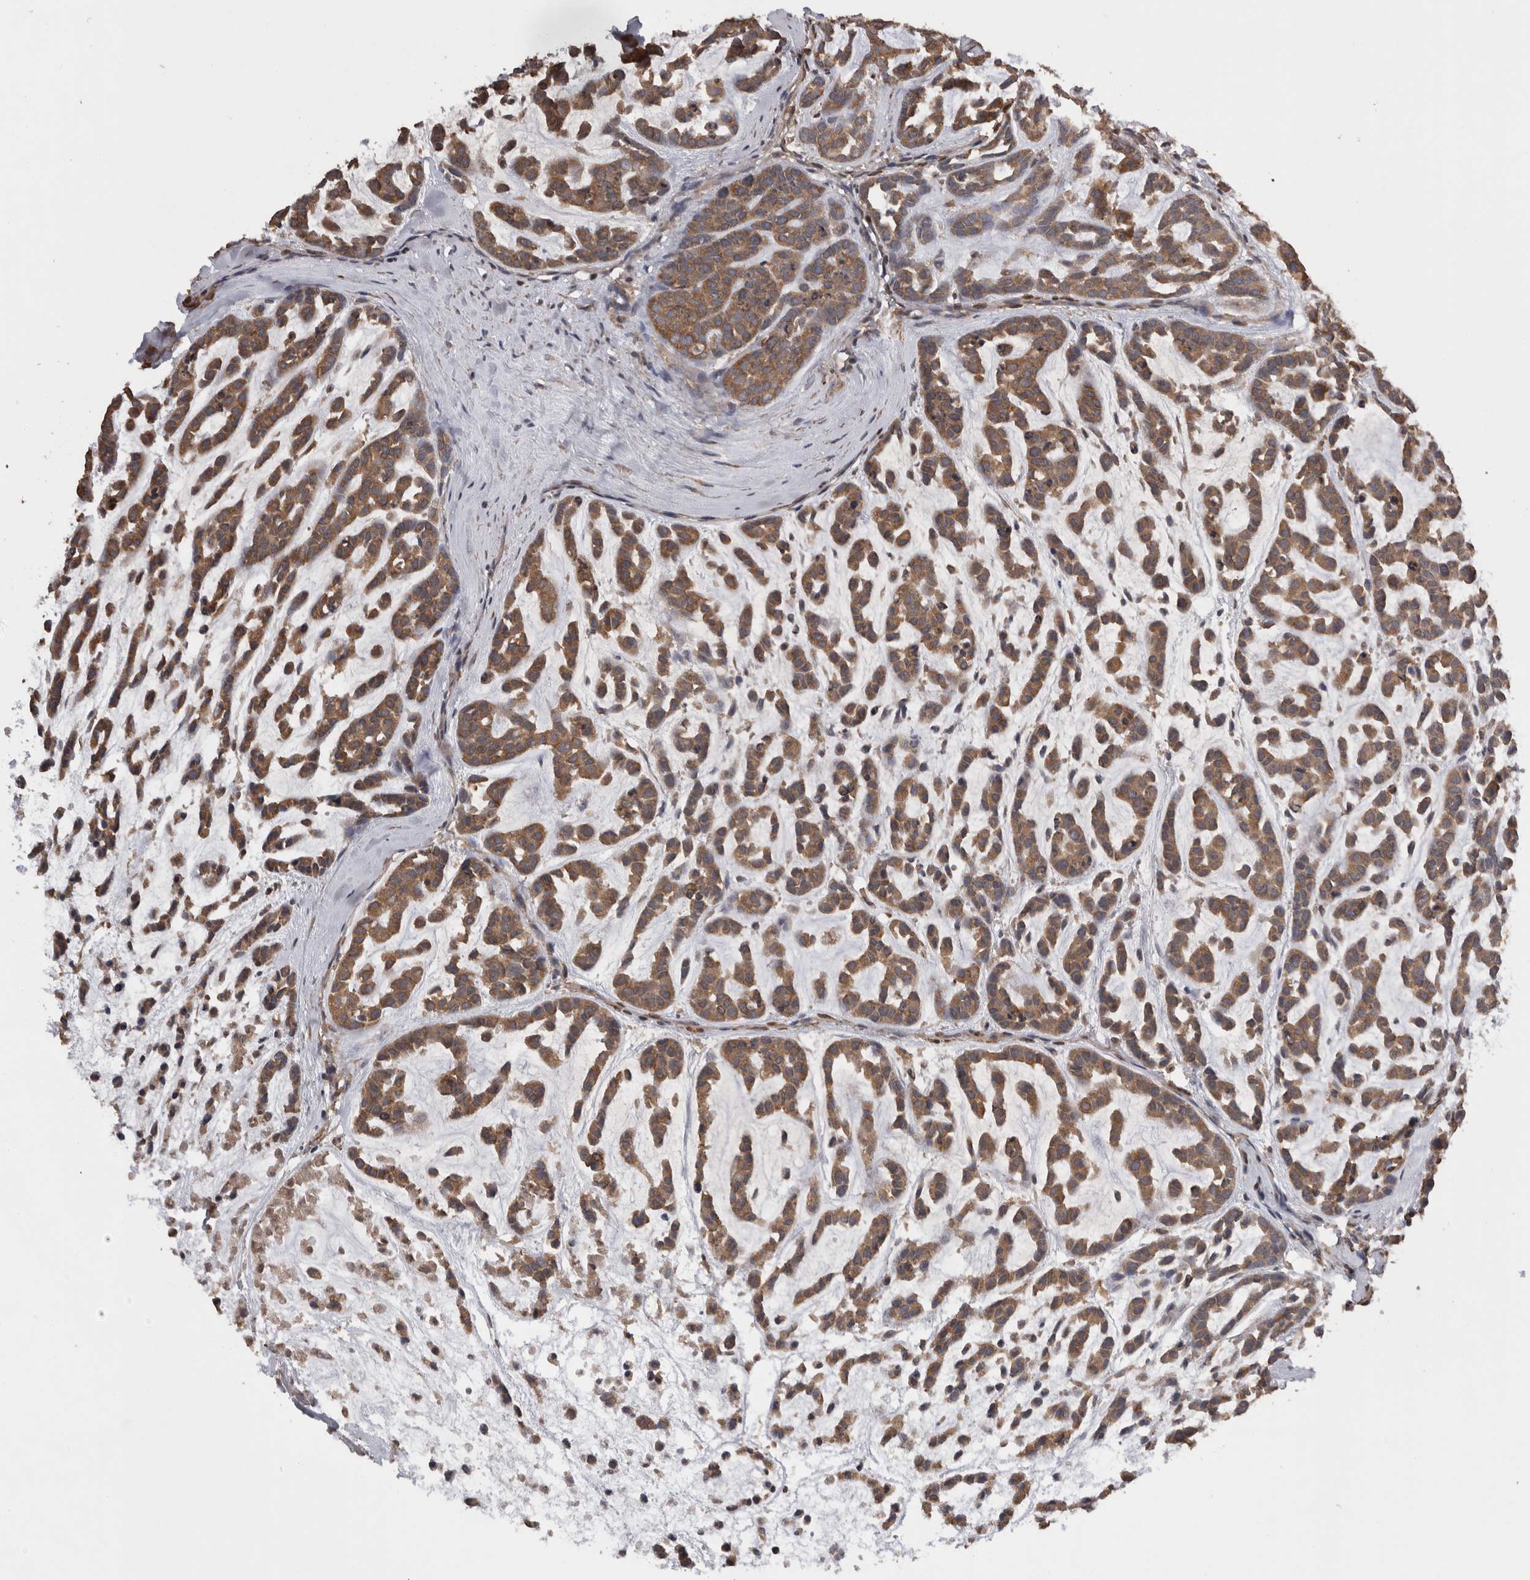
{"staining": {"intensity": "moderate", "quantity": ">75%", "location": "cytoplasmic/membranous"}, "tissue": "head and neck cancer", "cell_type": "Tumor cells", "image_type": "cancer", "snomed": [{"axis": "morphology", "description": "Adenocarcinoma, NOS"}, {"axis": "morphology", "description": "Adenoma, NOS"}, {"axis": "topography", "description": "Head-Neck"}], "caption": "Protein staining exhibits moderate cytoplasmic/membranous expression in approximately >75% of tumor cells in adenocarcinoma (head and neck).", "gene": "TMED7", "patient": {"sex": "female", "age": 55}}